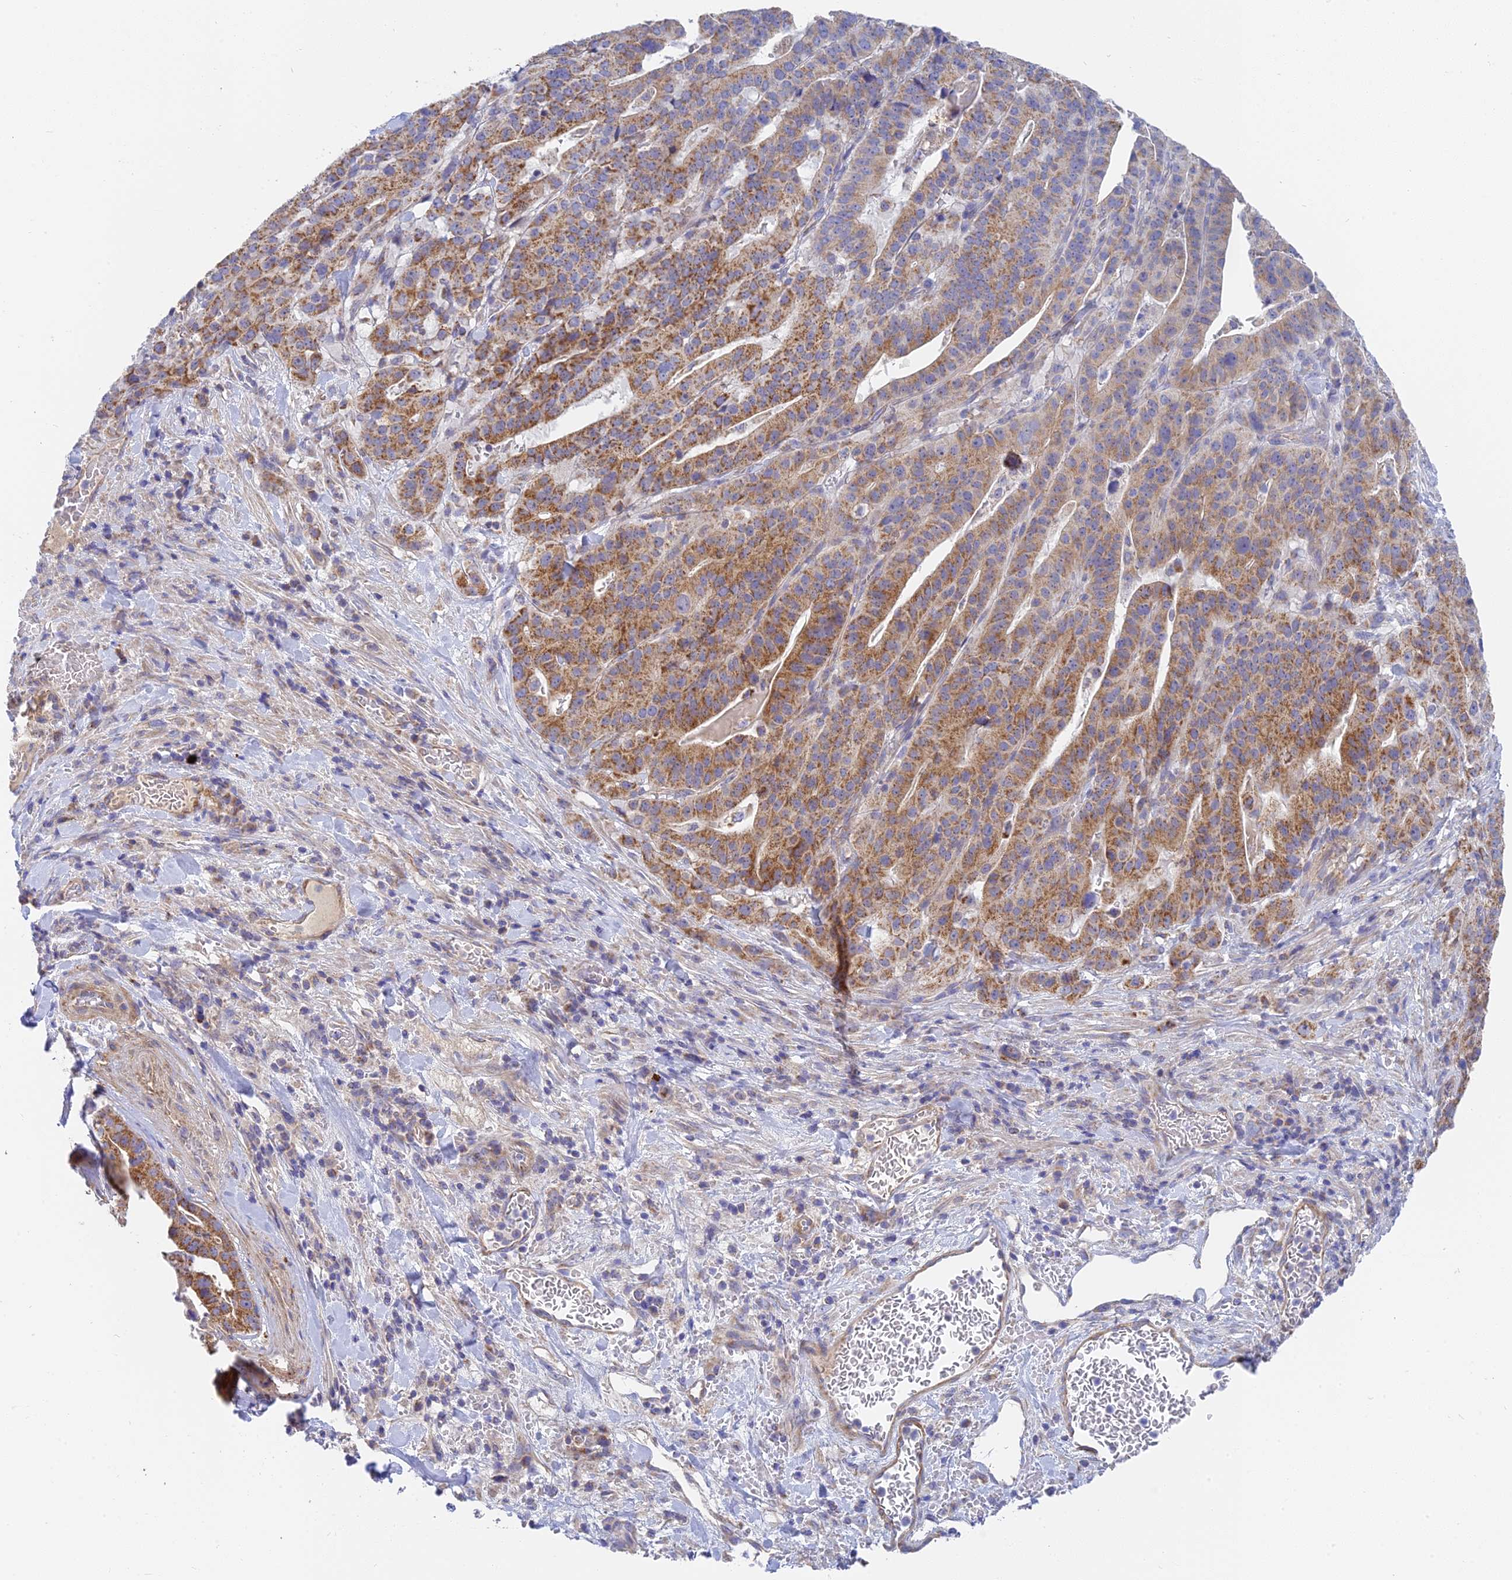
{"staining": {"intensity": "moderate", "quantity": ">75%", "location": "cytoplasmic/membranous"}, "tissue": "stomach cancer", "cell_type": "Tumor cells", "image_type": "cancer", "snomed": [{"axis": "morphology", "description": "Adenocarcinoma, NOS"}, {"axis": "topography", "description": "Stomach"}], "caption": "Immunohistochemistry (IHC) of human stomach cancer demonstrates medium levels of moderate cytoplasmic/membranous expression in approximately >75% of tumor cells. The protein of interest is stained brown, and the nuclei are stained in blue (DAB (3,3'-diaminobenzidine) IHC with brightfield microscopy, high magnification).", "gene": "MRPL15", "patient": {"sex": "male", "age": 48}}